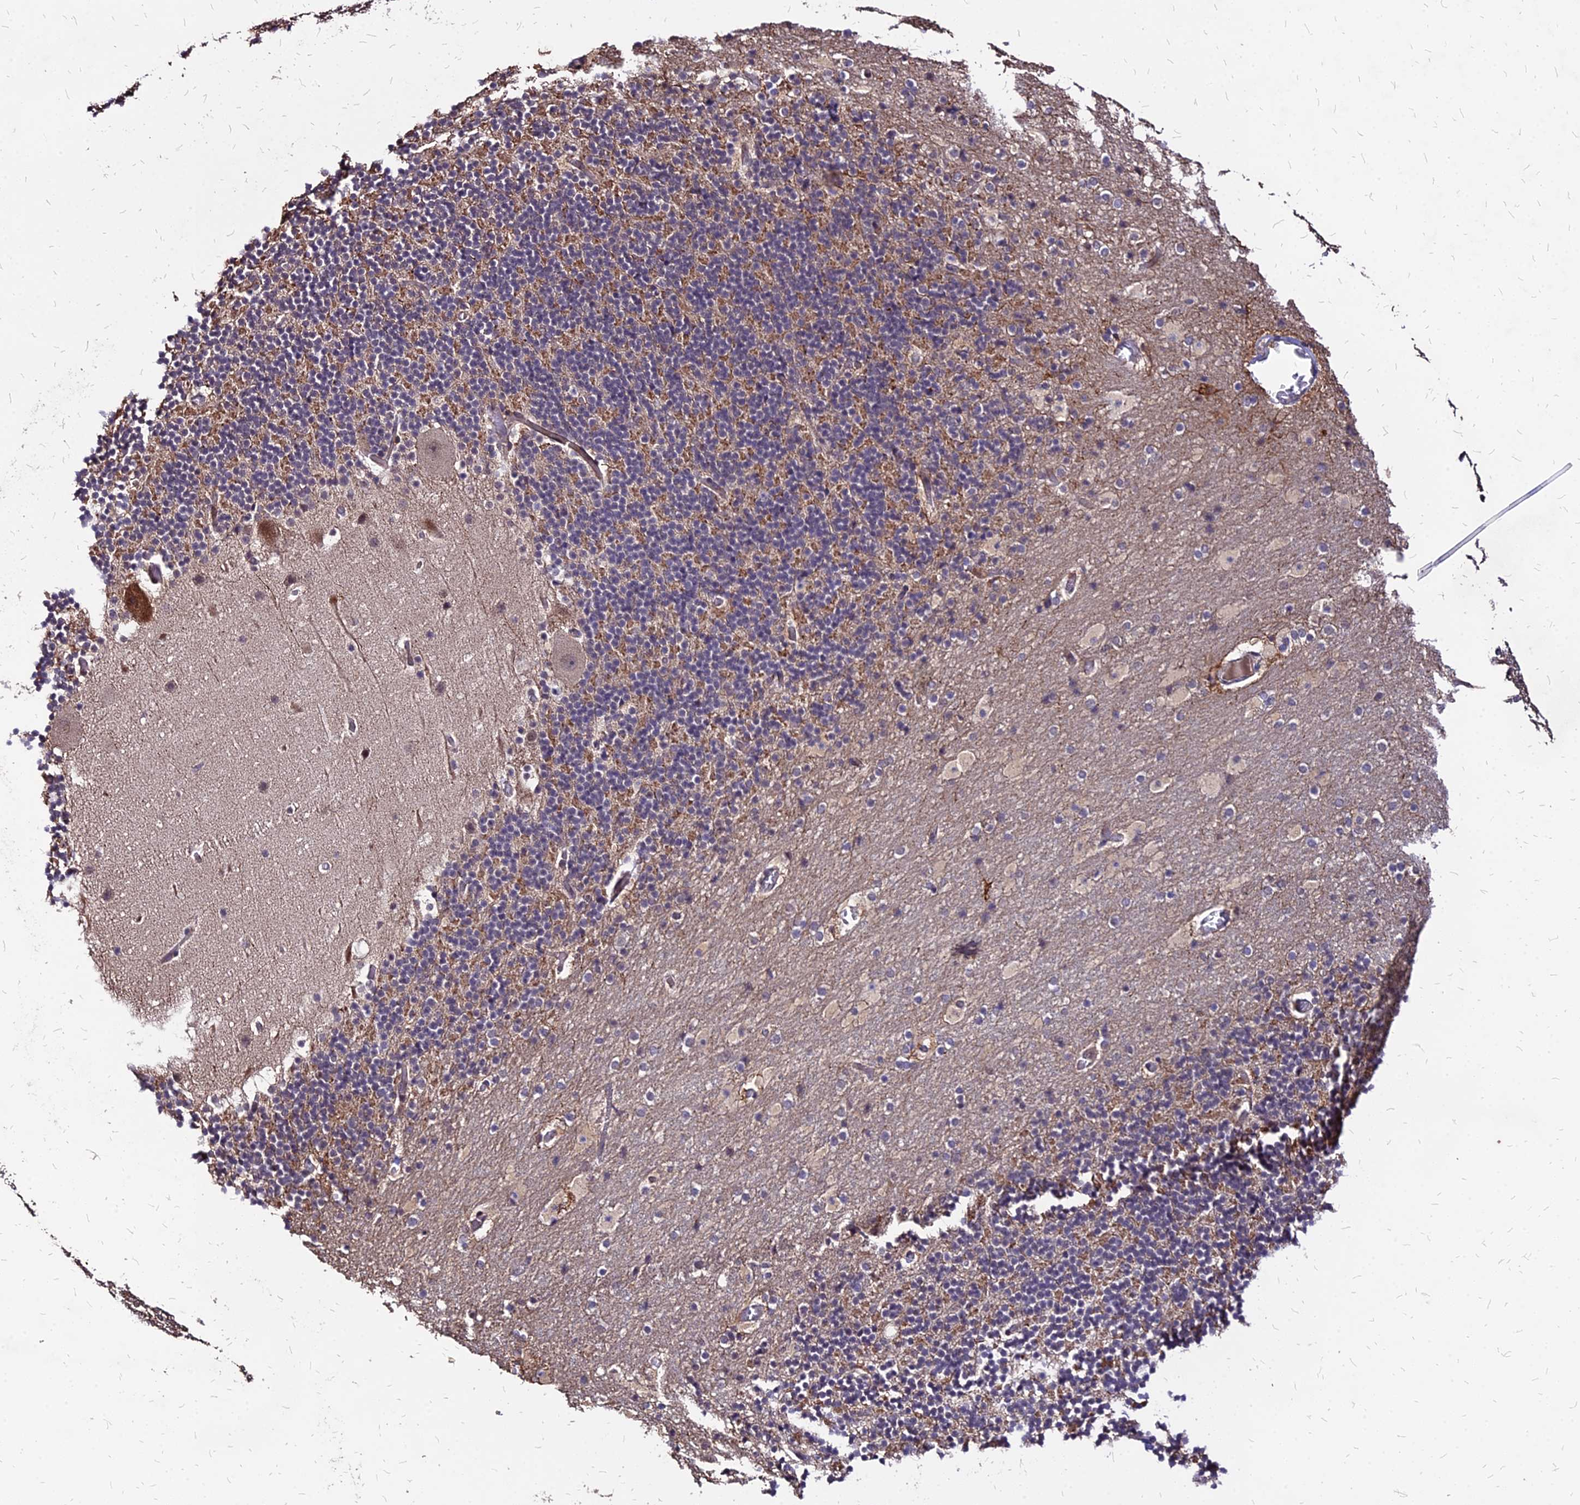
{"staining": {"intensity": "moderate", "quantity": "<25%", "location": "cytoplasmic/membranous"}, "tissue": "cerebellum", "cell_type": "Cells in granular layer", "image_type": "normal", "snomed": [{"axis": "morphology", "description": "Normal tissue, NOS"}, {"axis": "topography", "description": "Cerebellum"}], "caption": "Protein expression by IHC exhibits moderate cytoplasmic/membranous positivity in about <25% of cells in granular layer in benign cerebellum. (Brightfield microscopy of DAB IHC at high magnification).", "gene": "APBA3", "patient": {"sex": "male", "age": 57}}